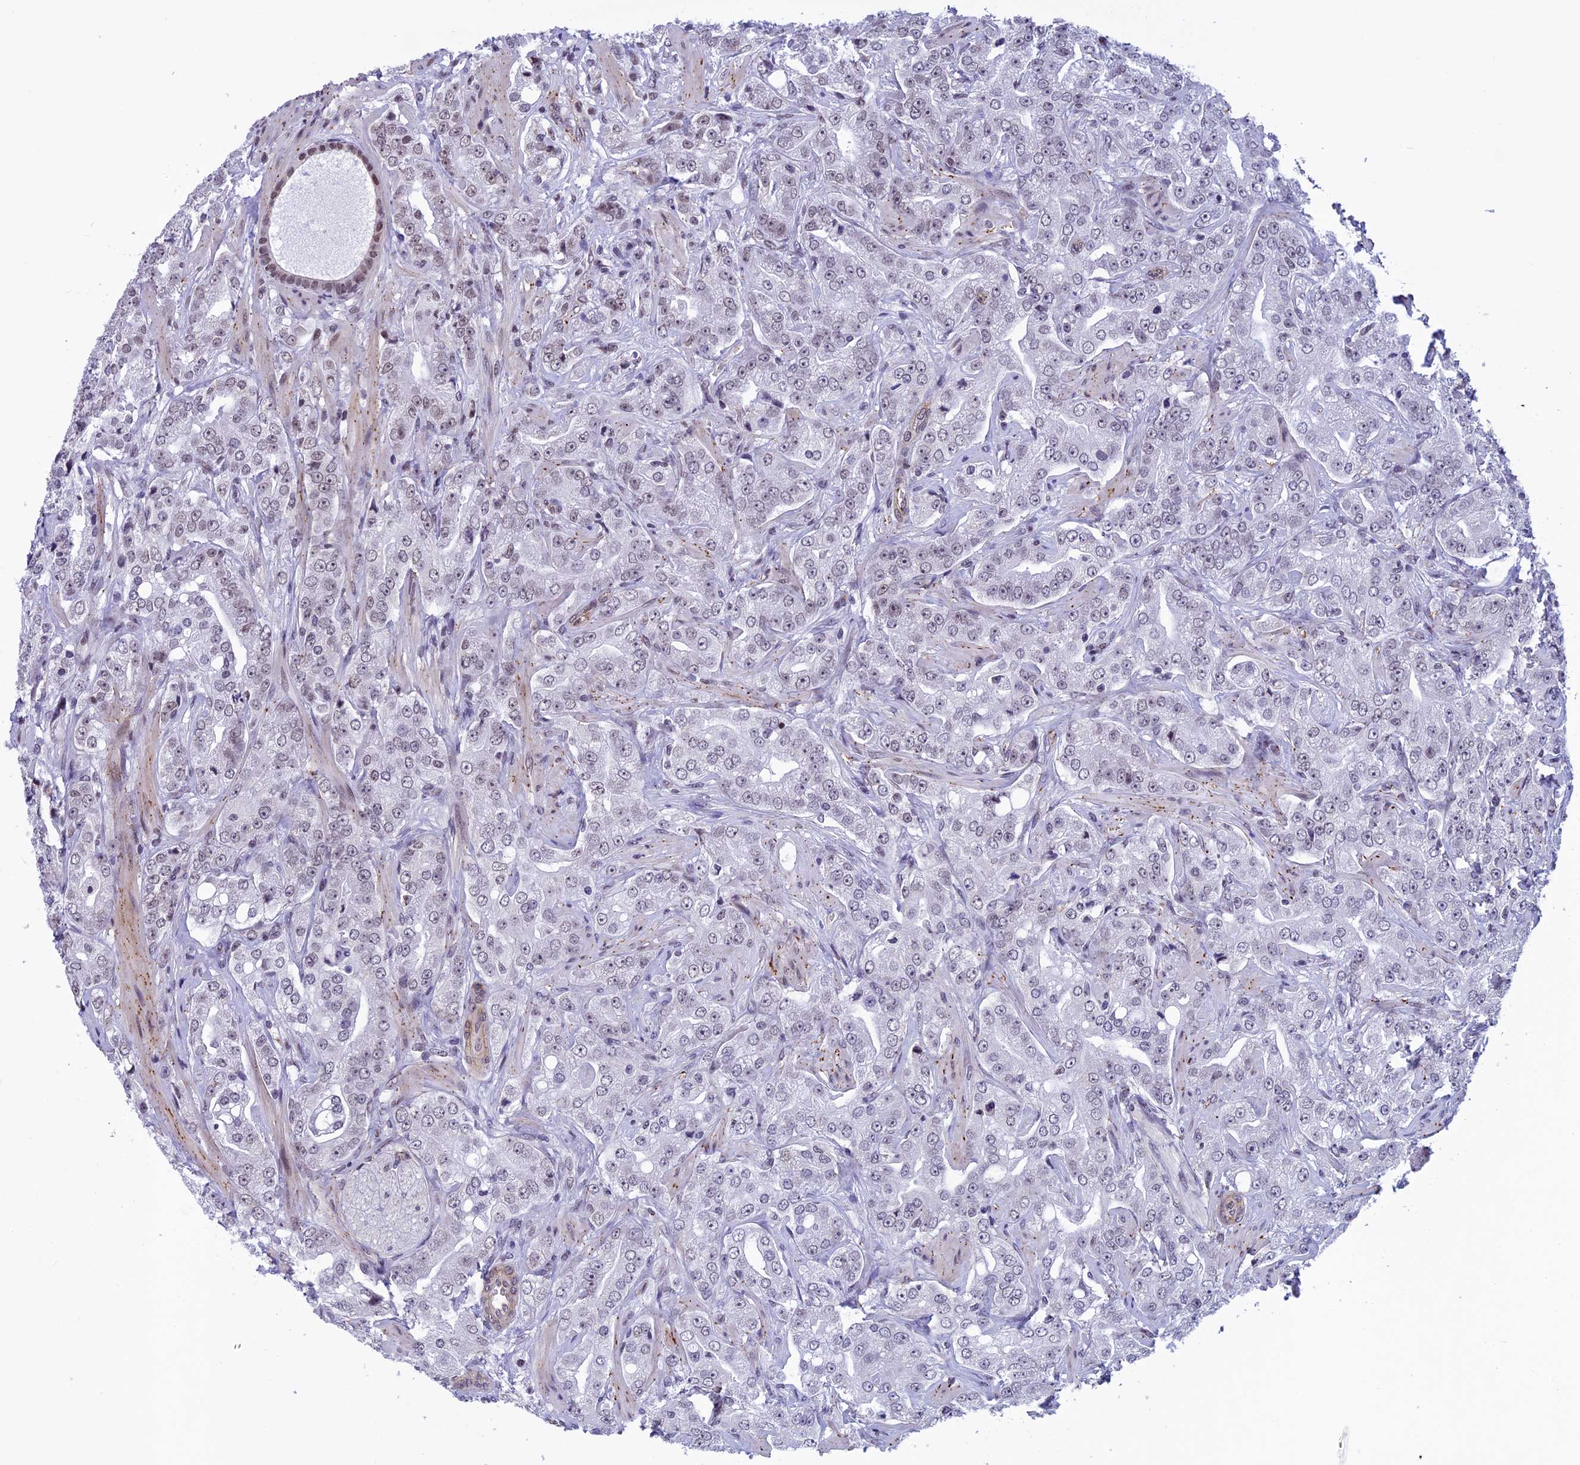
{"staining": {"intensity": "weak", "quantity": "<25%", "location": "nuclear"}, "tissue": "prostate cancer", "cell_type": "Tumor cells", "image_type": "cancer", "snomed": [{"axis": "morphology", "description": "Adenocarcinoma, Low grade"}, {"axis": "topography", "description": "Prostate"}], "caption": "DAB (3,3'-diaminobenzidine) immunohistochemical staining of prostate adenocarcinoma (low-grade) demonstrates no significant expression in tumor cells.", "gene": "NIPBL", "patient": {"sex": "male", "age": 67}}